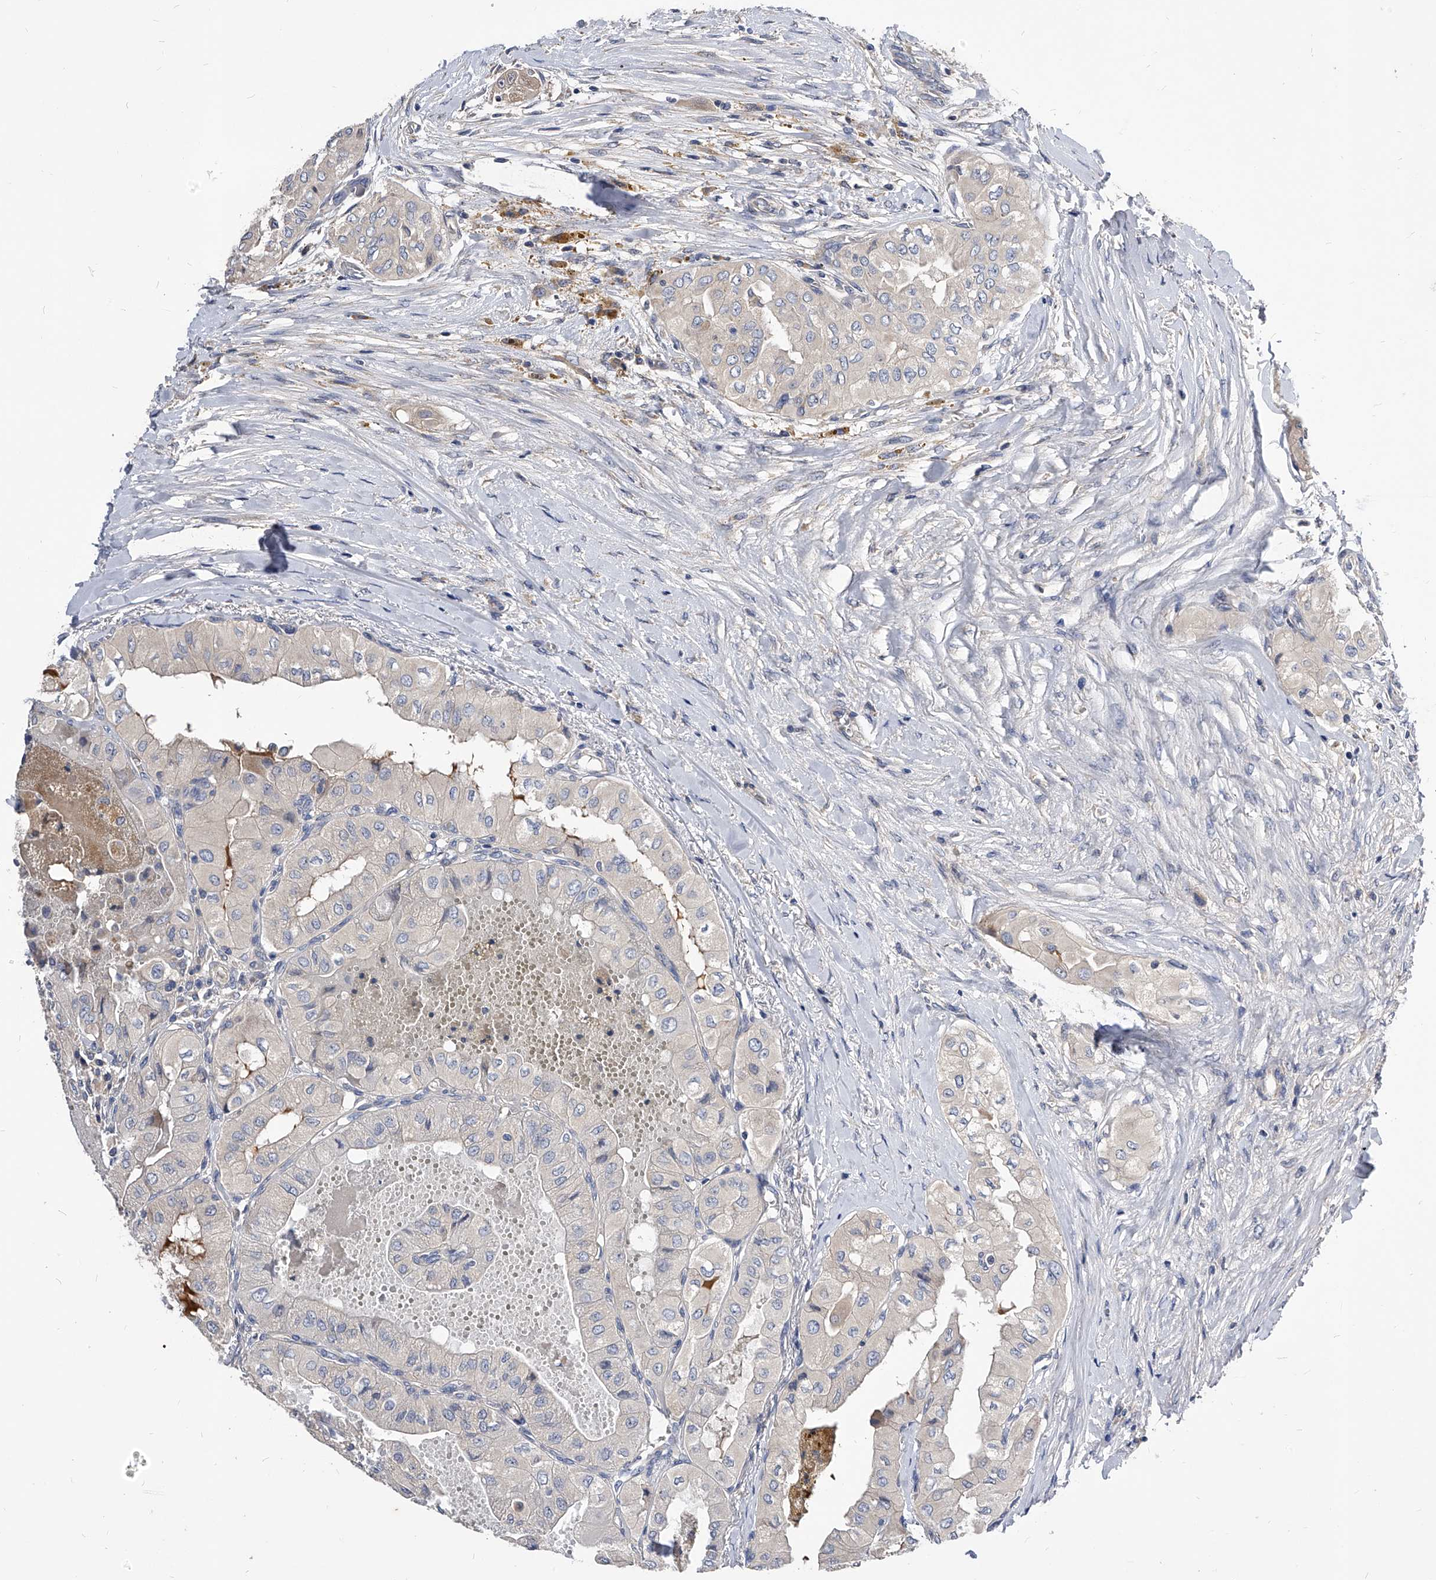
{"staining": {"intensity": "negative", "quantity": "none", "location": "none"}, "tissue": "thyroid cancer", "cell_type": "Tumor cells", "image_type": "cancer", "snomed": [{"axis": "morphology", "description": "Papillary adenocarcinoma, NOS"}, {"axis": "topography", "description": "Thyroid gland"}], "caption": "Micrograph shows no protein expression in tumor cells of thyroid cancer (papillary adenocarcinoma) tissue. Nuclei are stained in blue.", "gene": "ARL4C", "patient": {"sex": "female", "age": 59}}